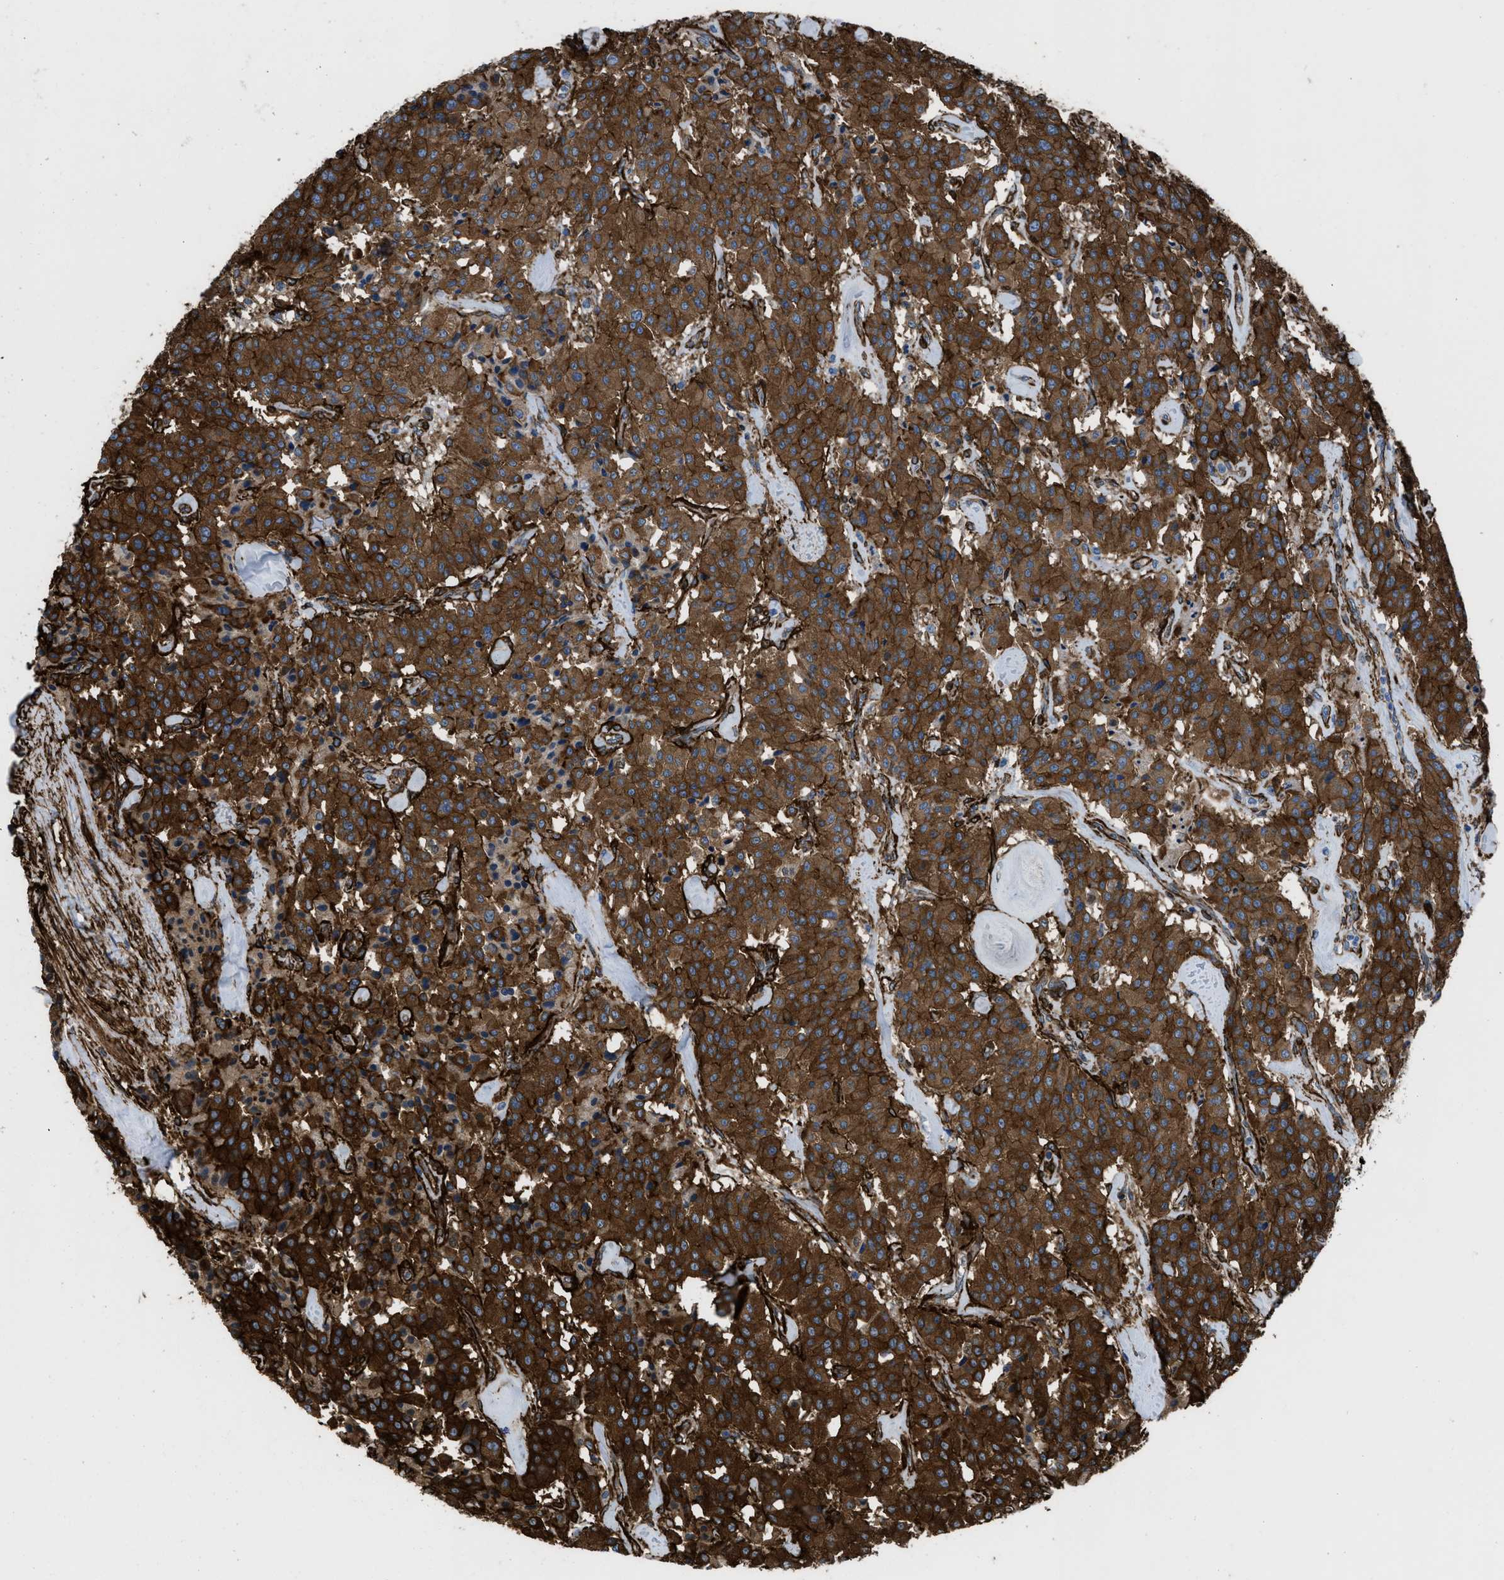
{"staining": {"intensity": "strong", "quantity": ">75%", "location": "cytoplasmic/membranous"}, "tissue": "carcinoid", "cell_type": "Tumor cells", "image_type": "cancer", "snomed": [{"axis": "morphology", "description": "Carcinoid, malignant, NOS"}, {"axis": "topography", "description": "Lung"}], "caption": "This histopathology image reveals carcinoid (malignant) stained with immunohistochemistry to label a protein in brown. The cytoplasmic/membranous of tumor cells show strong positivity for the protein. Nuclei are counter-stained blue.", "gene": "CALD1", "patient": {"sex": "male", "age": 30}}